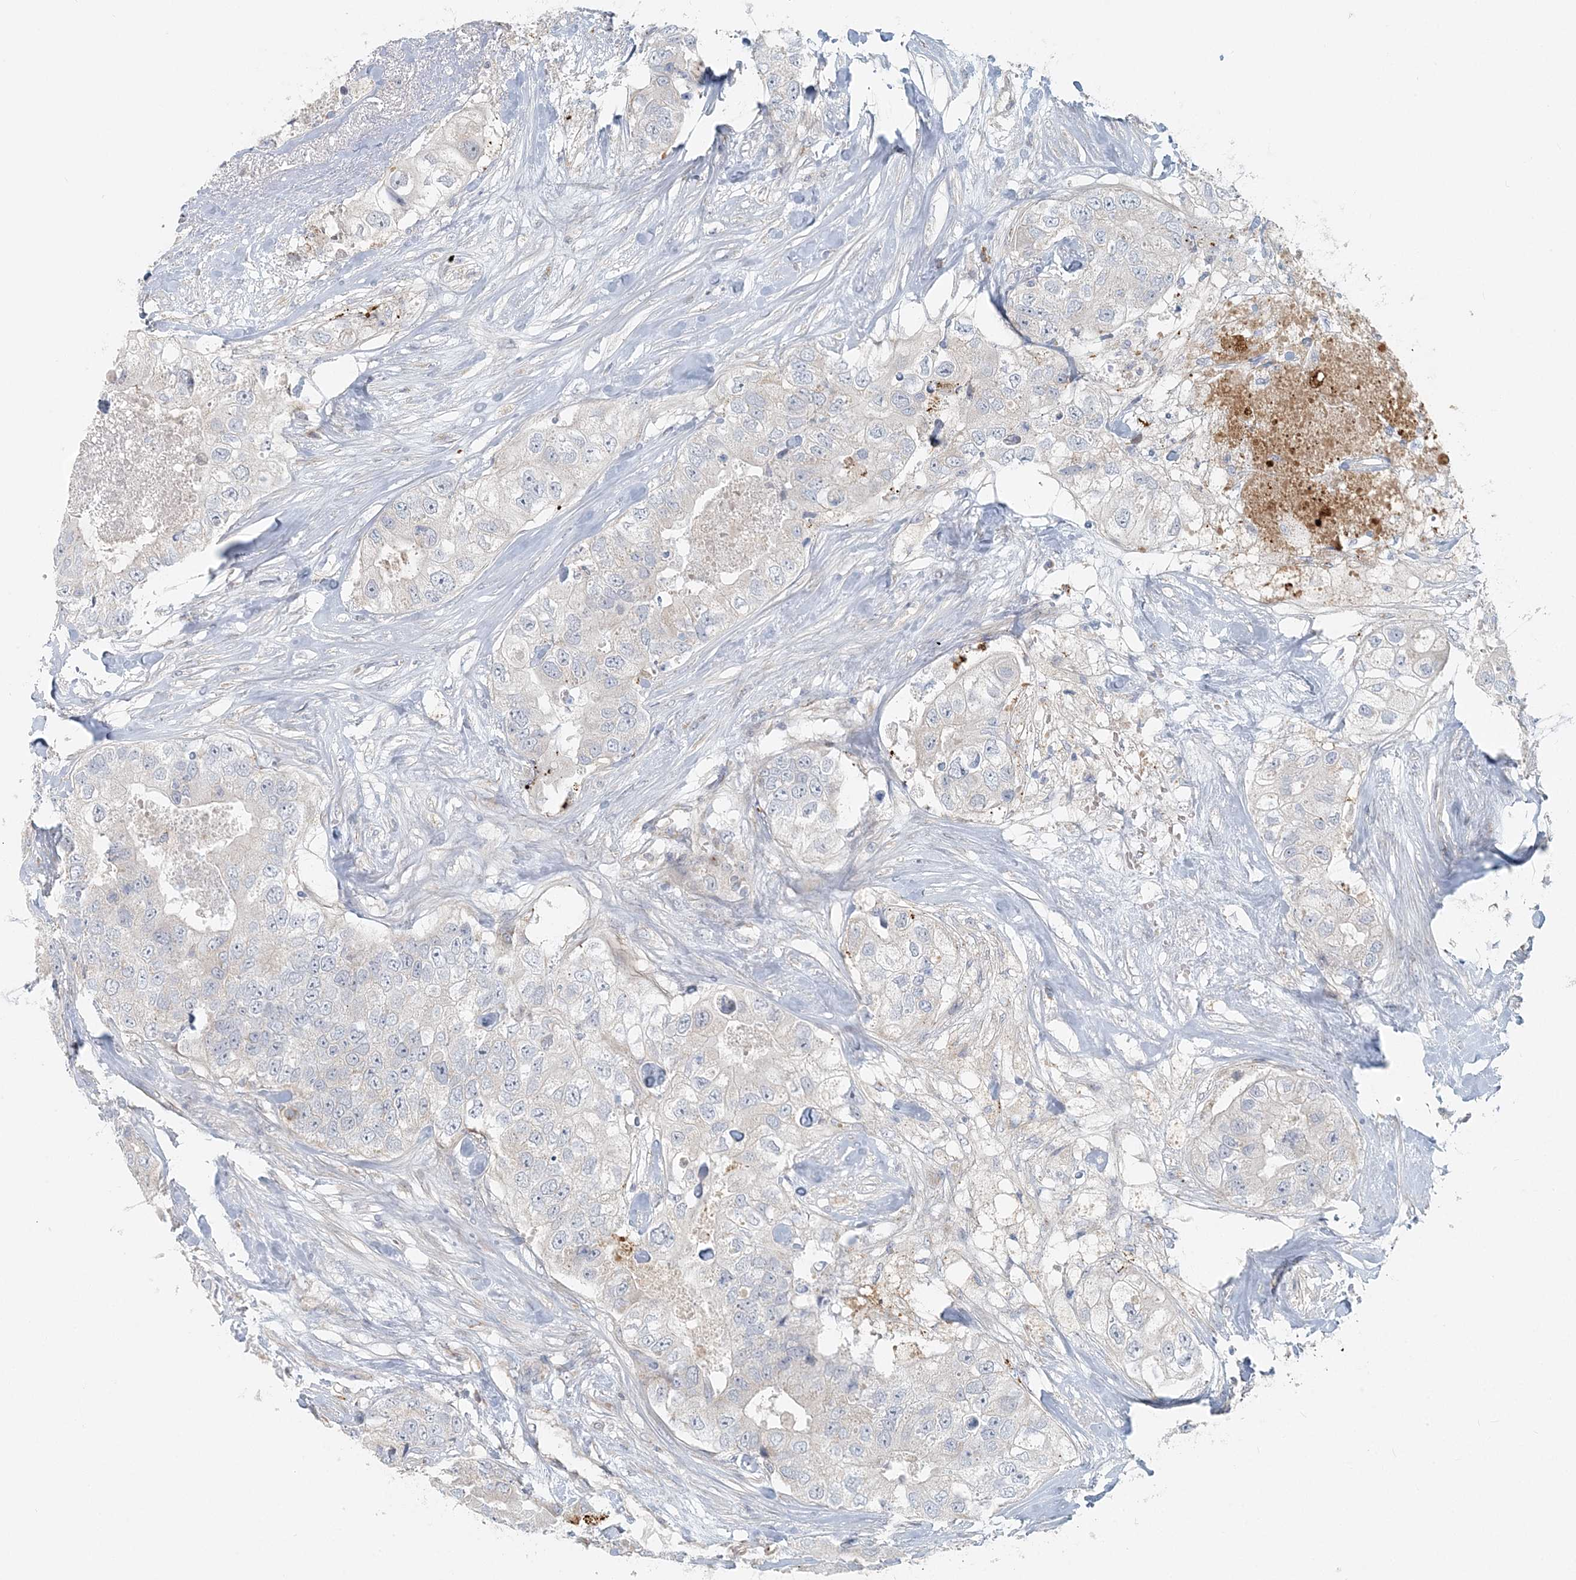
{"staining": {"intensity": "negative", "quantity": "none", "location": "none"}, "tissue": "breast cancer", "cell_type": "Tumor cells", "image_type": "cancer", "snomed": [{"axis": "morphology", "description": "Duct carcinoma"}, {"axis": "topography", "description": "Breast"}], "caption": "Tumor cells are negative for brown protein staining in breast infiltrating ductal carcinoma.", "gene": "NAA11", "patient": {"sex": "female", "age": 62}}